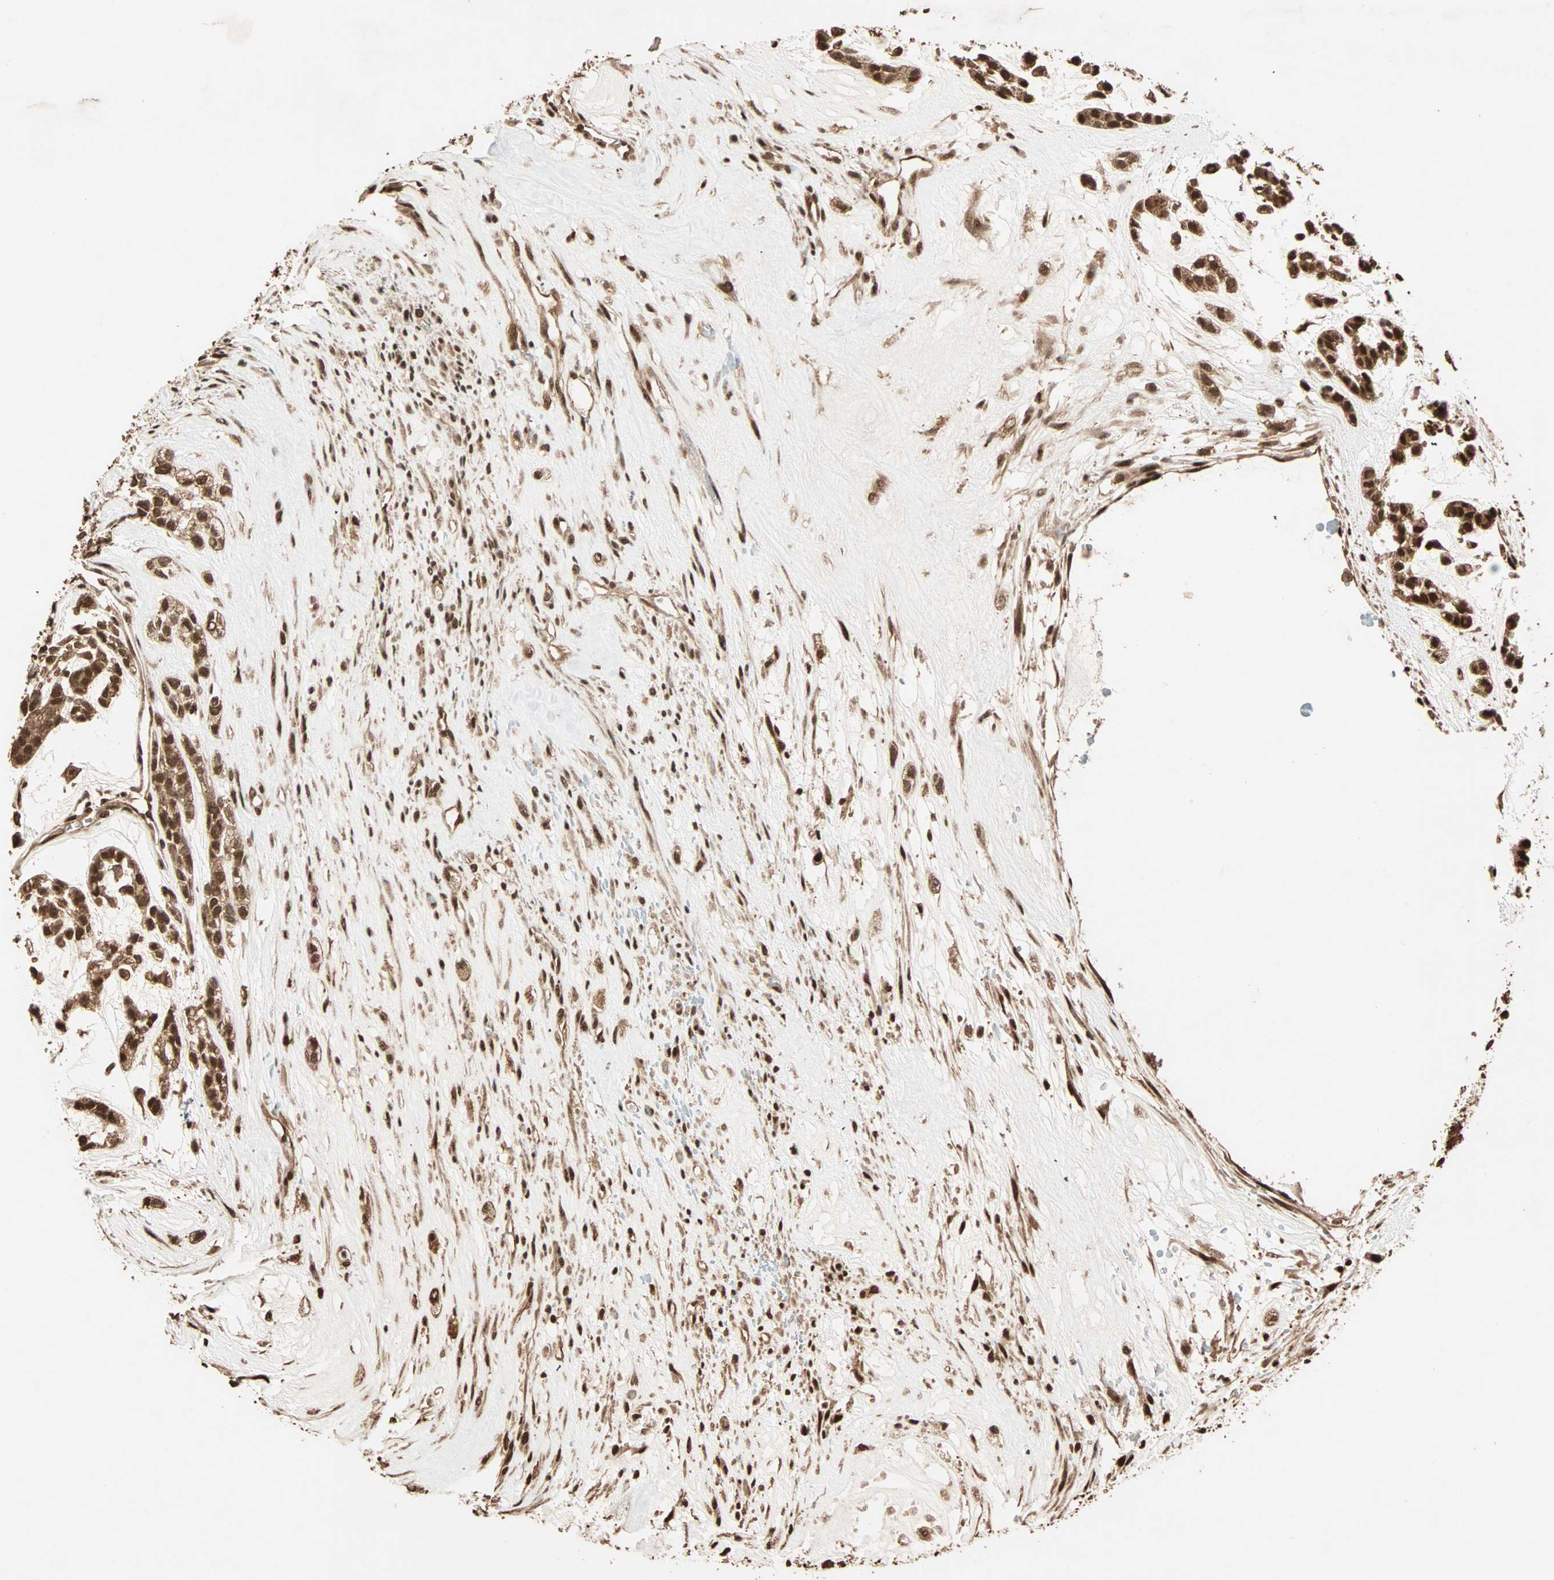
{"staining": {"intensity": "strong", "quantity": ">75%", "location": "cytoplasmic/membranous,nuclear"}, "tissue": "head and neck cancer", "cell_type": "Tumor cells", "image_type": "cancer", "snomed": [{"axis": "morphology", "description": "Adenocarcinoma, NOS"}, {"axis": "morphology", "description": "Adenoma, NOS"}, {"axis": "topography", "description": "Head-Neck"}], "caption": "DAB (3,3'-diaminobenzidine) immunohistochemical staining of adenocarcinoma (head and neck) exhibits strong cytoplasmic/membranous and nuclear protein staining in about >75% of tumor cells.", "gene": "ALKBH5", "patient": {"sex": "female", "age": 55}}